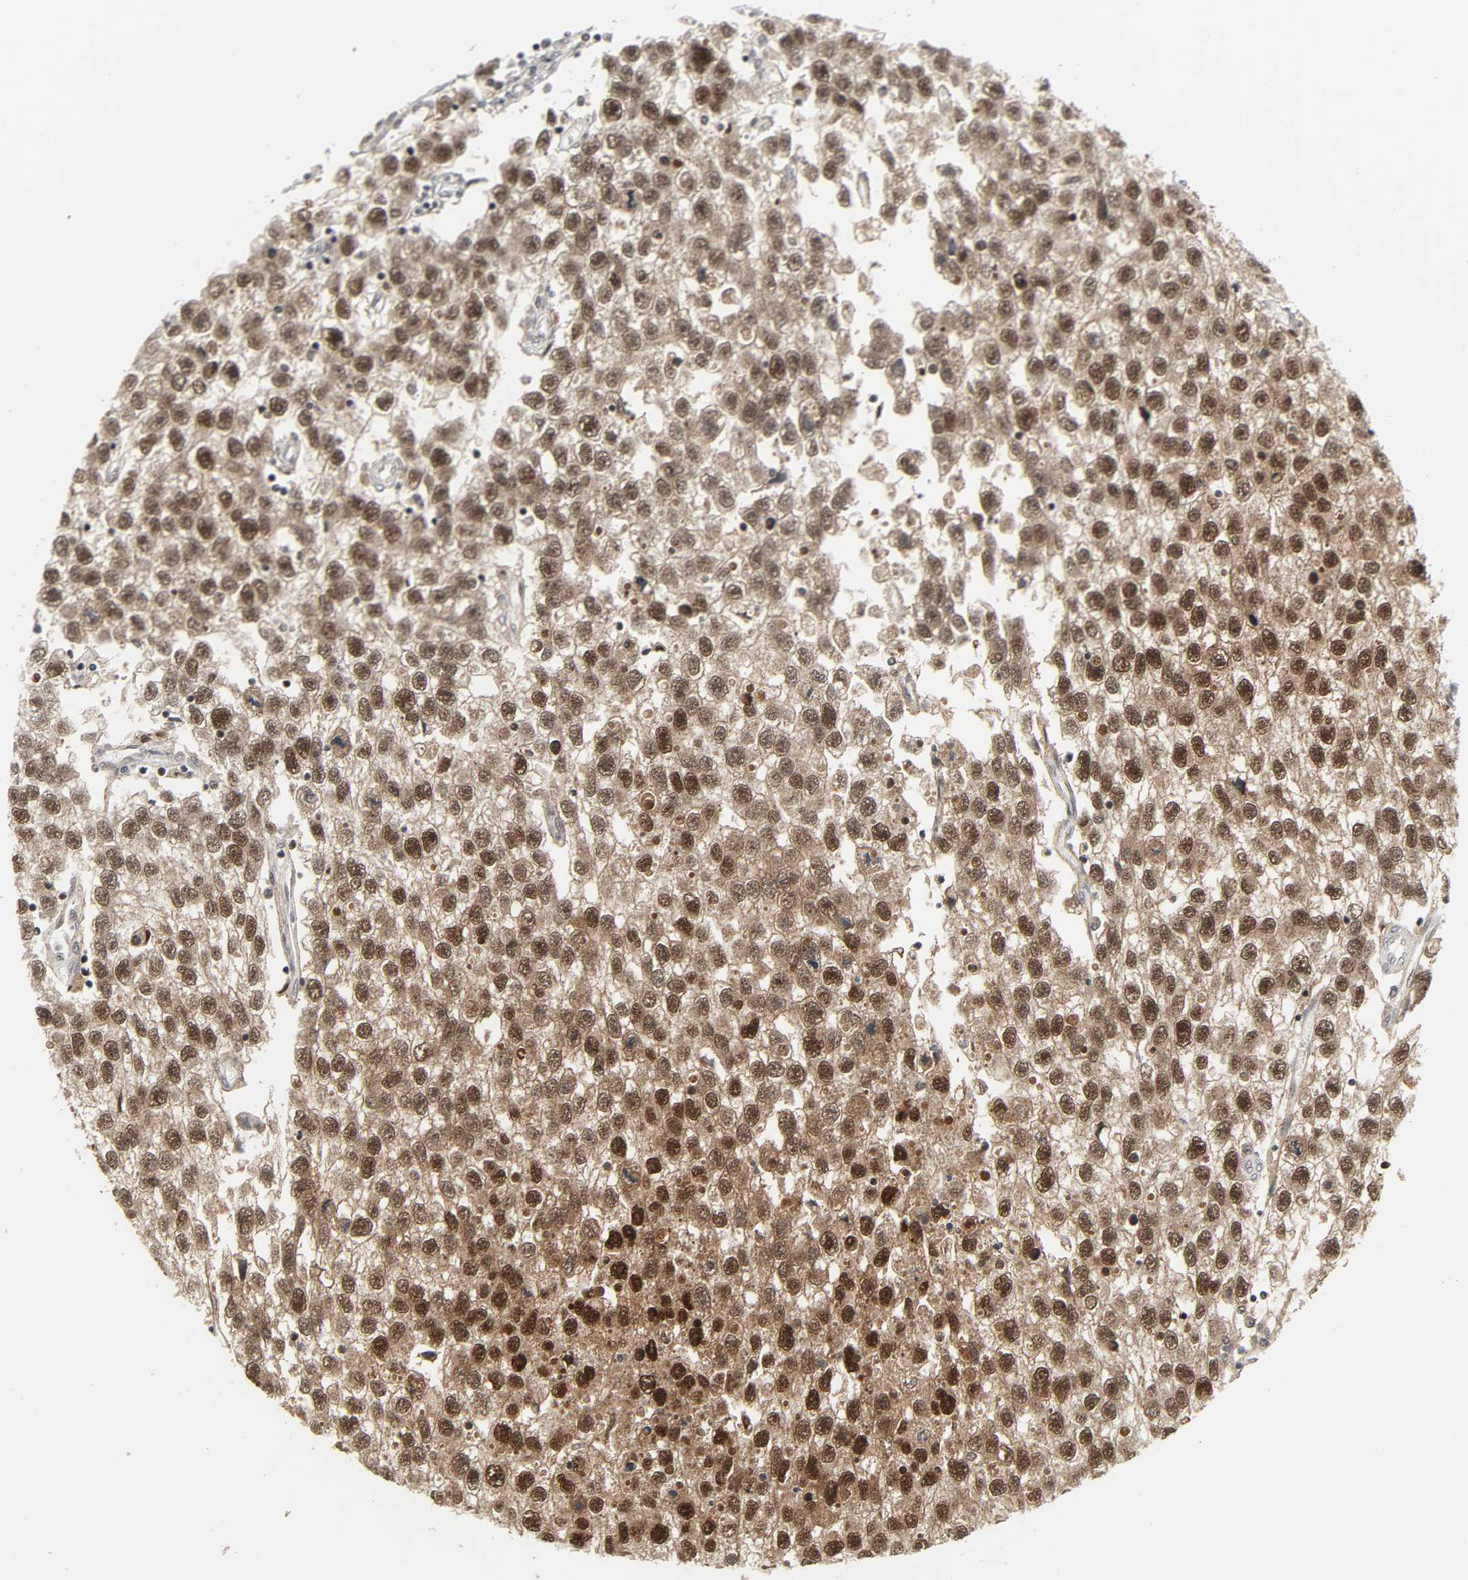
{"staining": {"intensity": "strong", "quantity": ">75%", "location": "cytoplasmic/membranous,nuclear"}, "tissue": "testis cancer", "cell_type": "Tumor cells", "image_type": "cancer", "snomed": [{"axis": "morphology", "description": "Seminoma, NOS"}, {"axis": "topography", "description": "Testis"}], "caption": "Immunohistochemistry histopathology image of neoplastic tissue: testis seminoma stained using immunohistochemistry (IHC) exhibits high levels of strong protein expression localized specifically in the cytoplasmic/membranous and nuclear of tumor cells, appearing as a cytoplasmic/membranous and nuclear brown color.", "gene": "CDK7", "patient": {"sex": "male", "age": 33}}